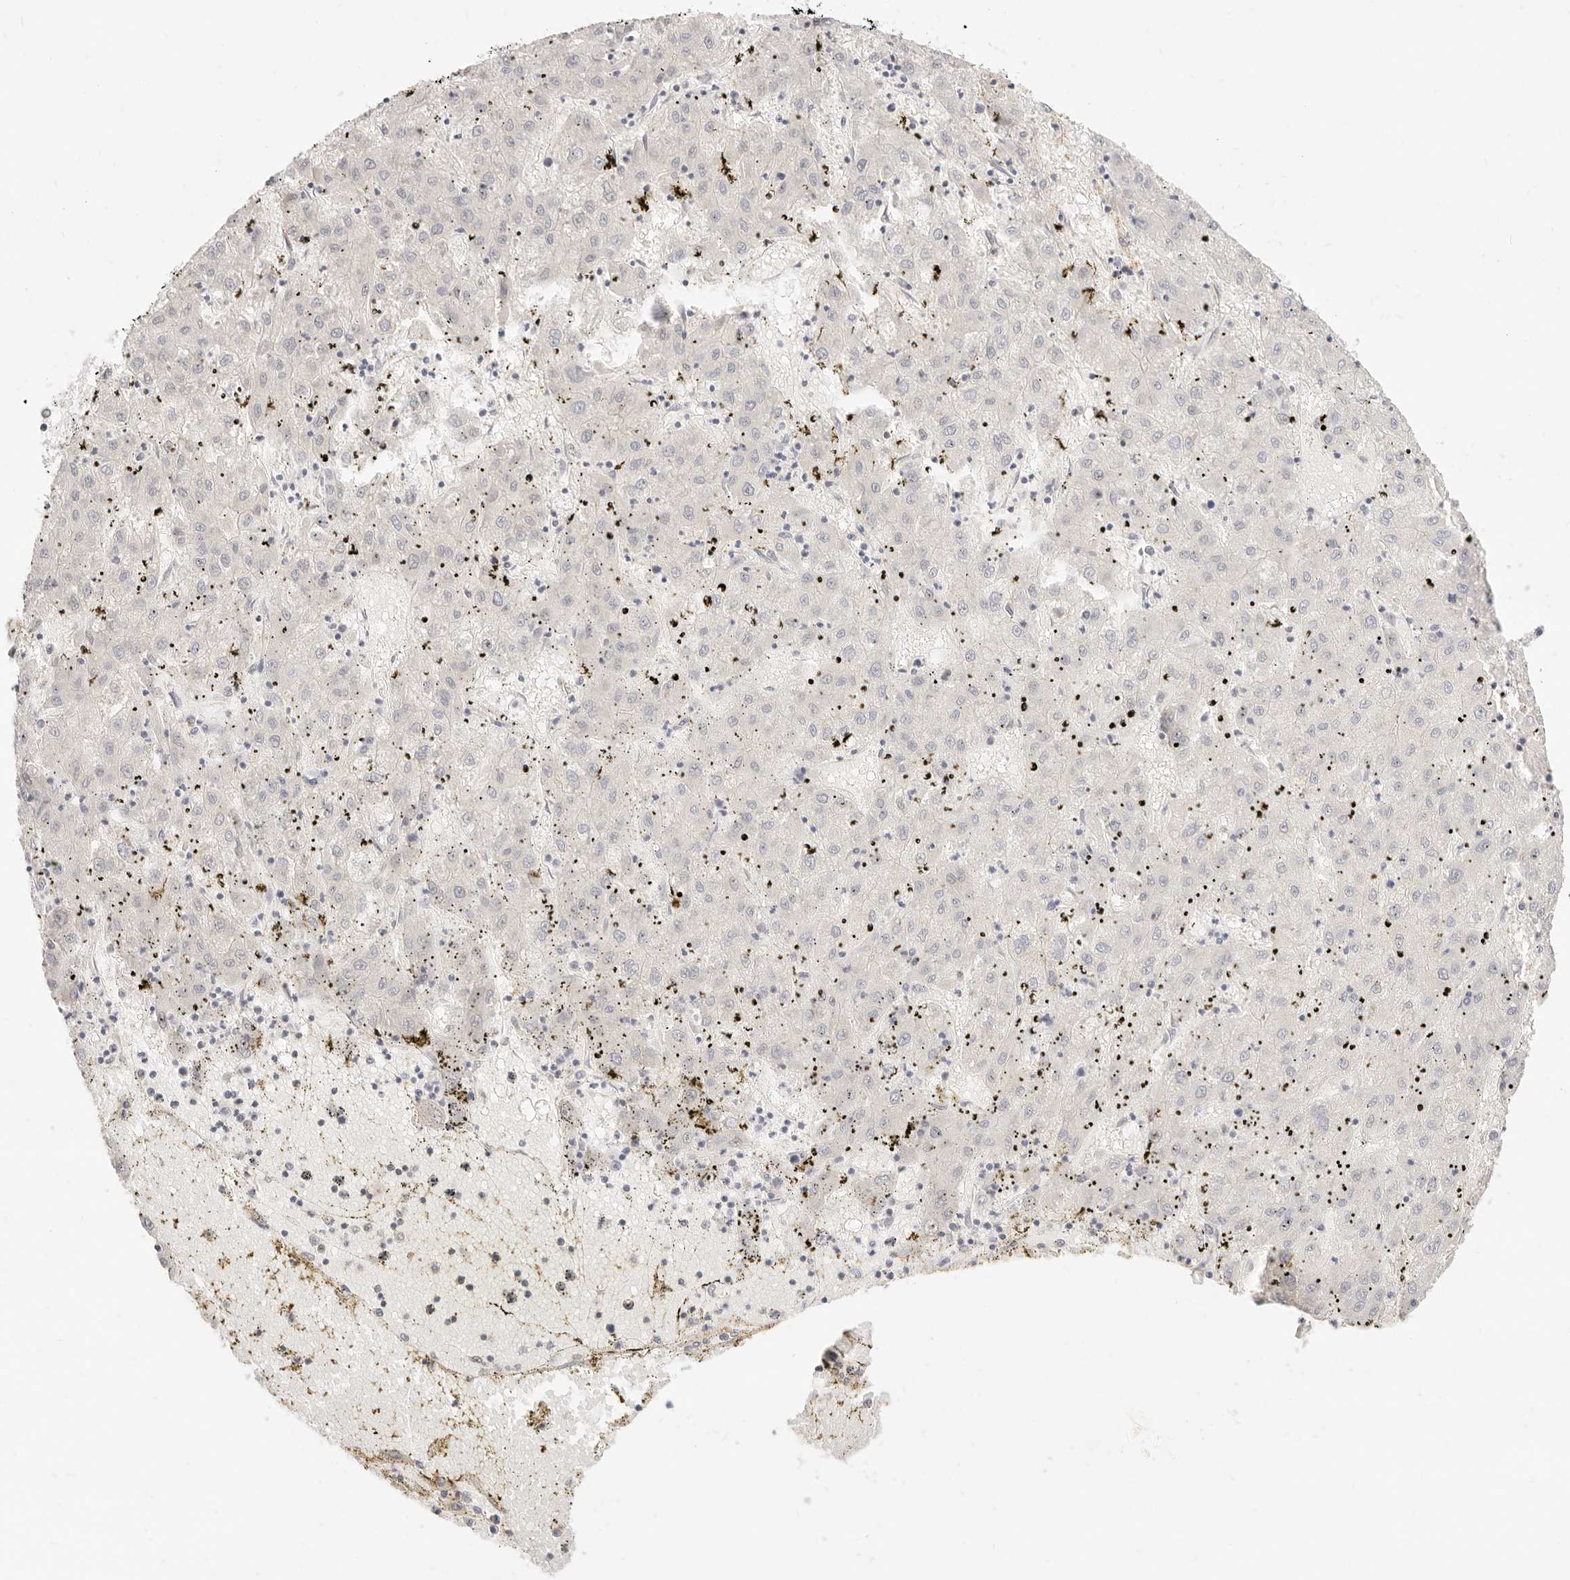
{"staining": {"intensity": "negative", "quantity": "none", "location": "none"}, "tissue": "liver cancer", "cell_type": "Tumor cells", "image_type": "cancer", "snomed": [{"axis": "morphology", "description": "Carcinoma, Hepatocellular, NOS"}, {"axis": "topography", "description": "Liver"}], "caption": "Hepatocellular carcinoma (liver) was stained to show a protein in brown. There is no significant expression in tumor cells.", "gene": "UBXN10", "patient": {"sex": "male", "age": 72}}